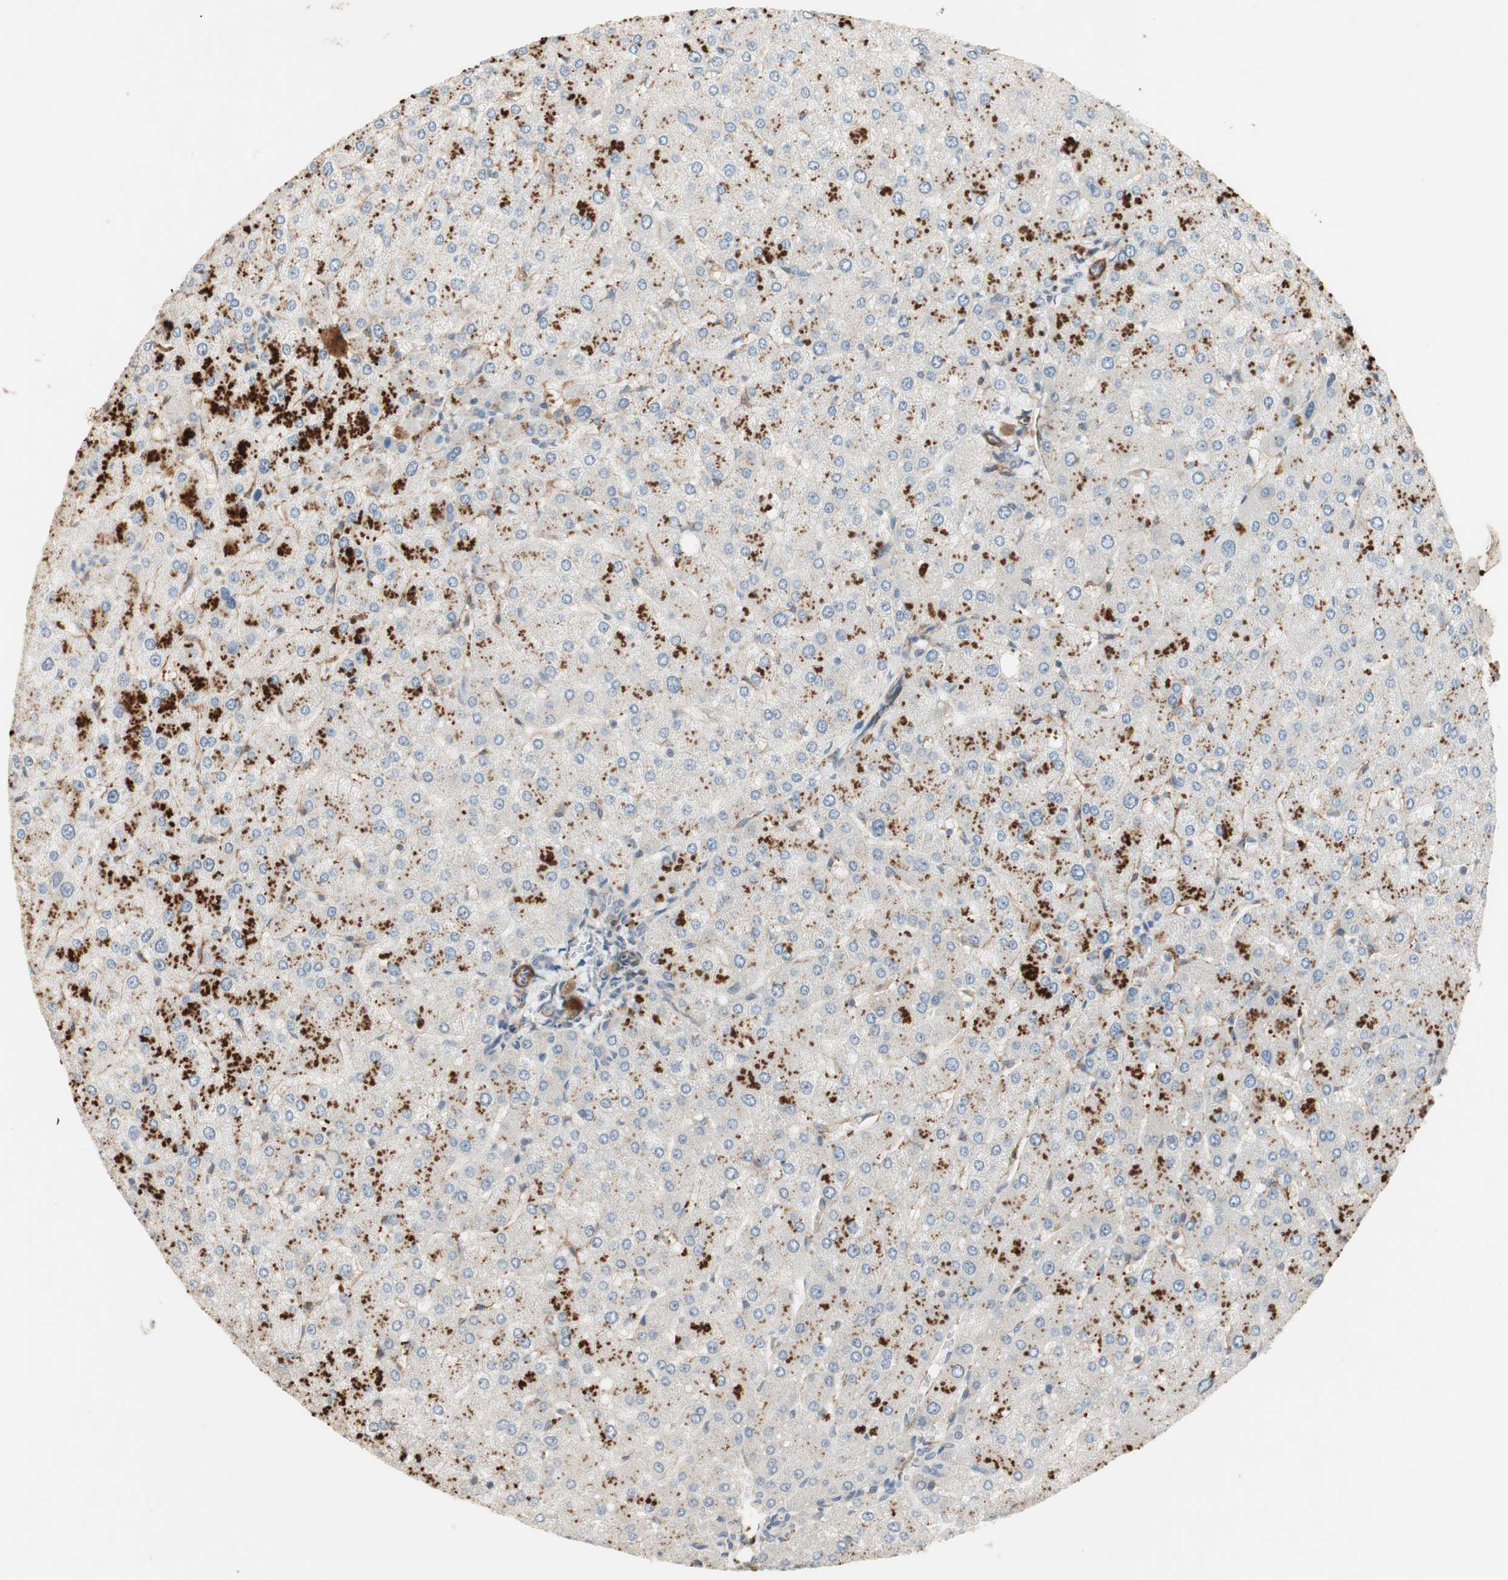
{"staining": {"intensity": "negative", "quantity": "none", "location": "none"}, "tissue": "liver", "cell_type": "Cholangiocytes", "image_type": "normal", "snomed": [{"axis": "morphology", "description": "Normal tissue, NOS"}, {"axis": "topography", "description": "Liver"}], "caption": "Cholangiocytes show no significant staining in normal liver. The staining is performed using DAB brown chromogen with nuclei counter-stained in using hematoxylin.", "gene": "RNGTT", "patient": {"sex": "male", "age": 55}}